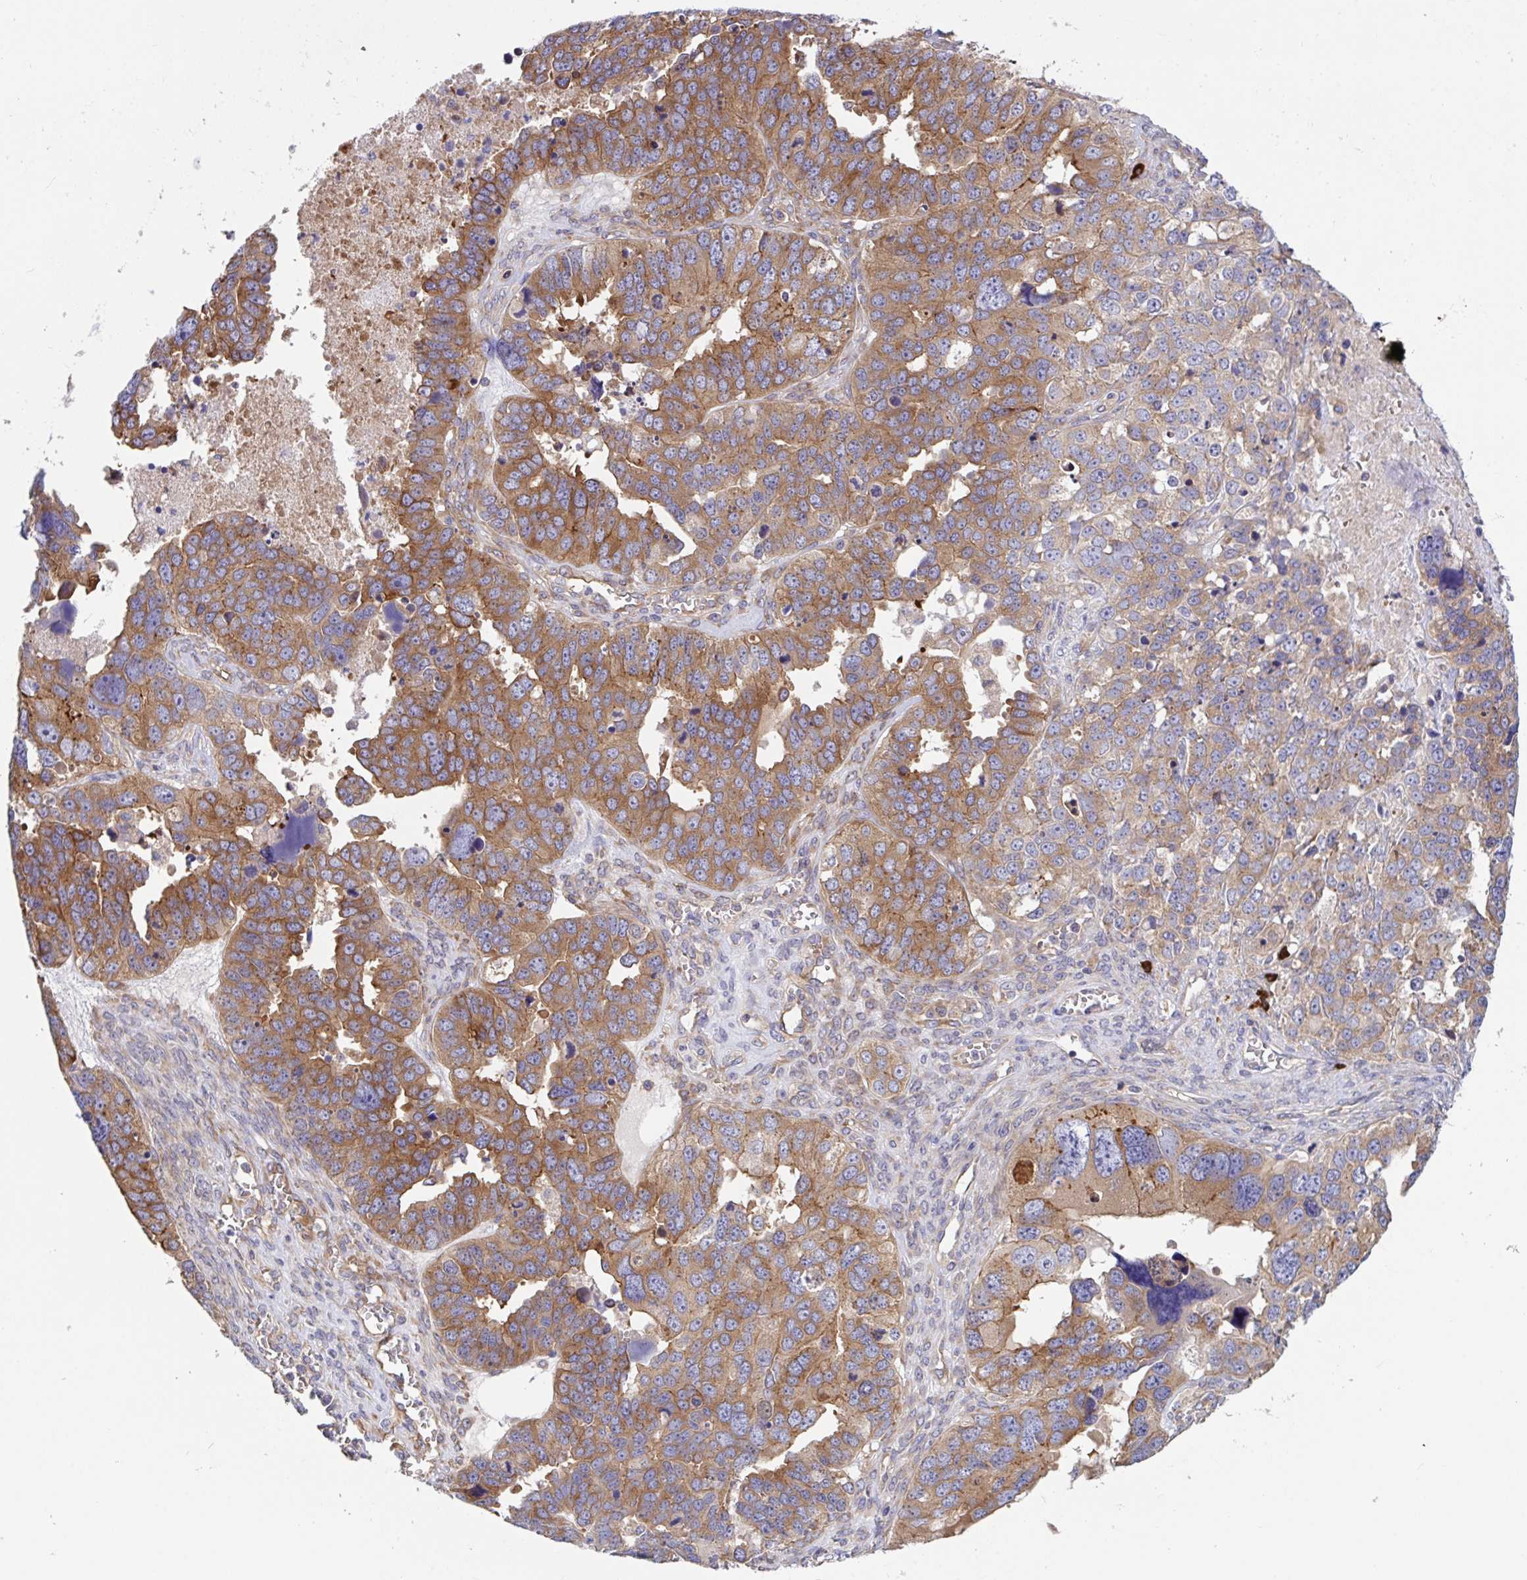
{"staining": {"intensity": "moderate", "quantity": ">75%", "location": "cytoplasmic/membranous"}, "tissue": "ovarian cancer", "cell_type": "Tumor cells", "image_type": "cancer", "snomed": [{"axis": "morphology", "description": "Cystadenocarcinoma, serous, NOS"}, {"axis": "topography", "description": "Ovary"}], "caption": "The image reveals immunohistochemical staining of ovarian serous cystadenocarcinoma. There is moderate cytoplasmic/membranous expression is present in approximately >75% of tumor cells.", "gene": "YARS2", "patient": {"sex": "female", "age": 76}}